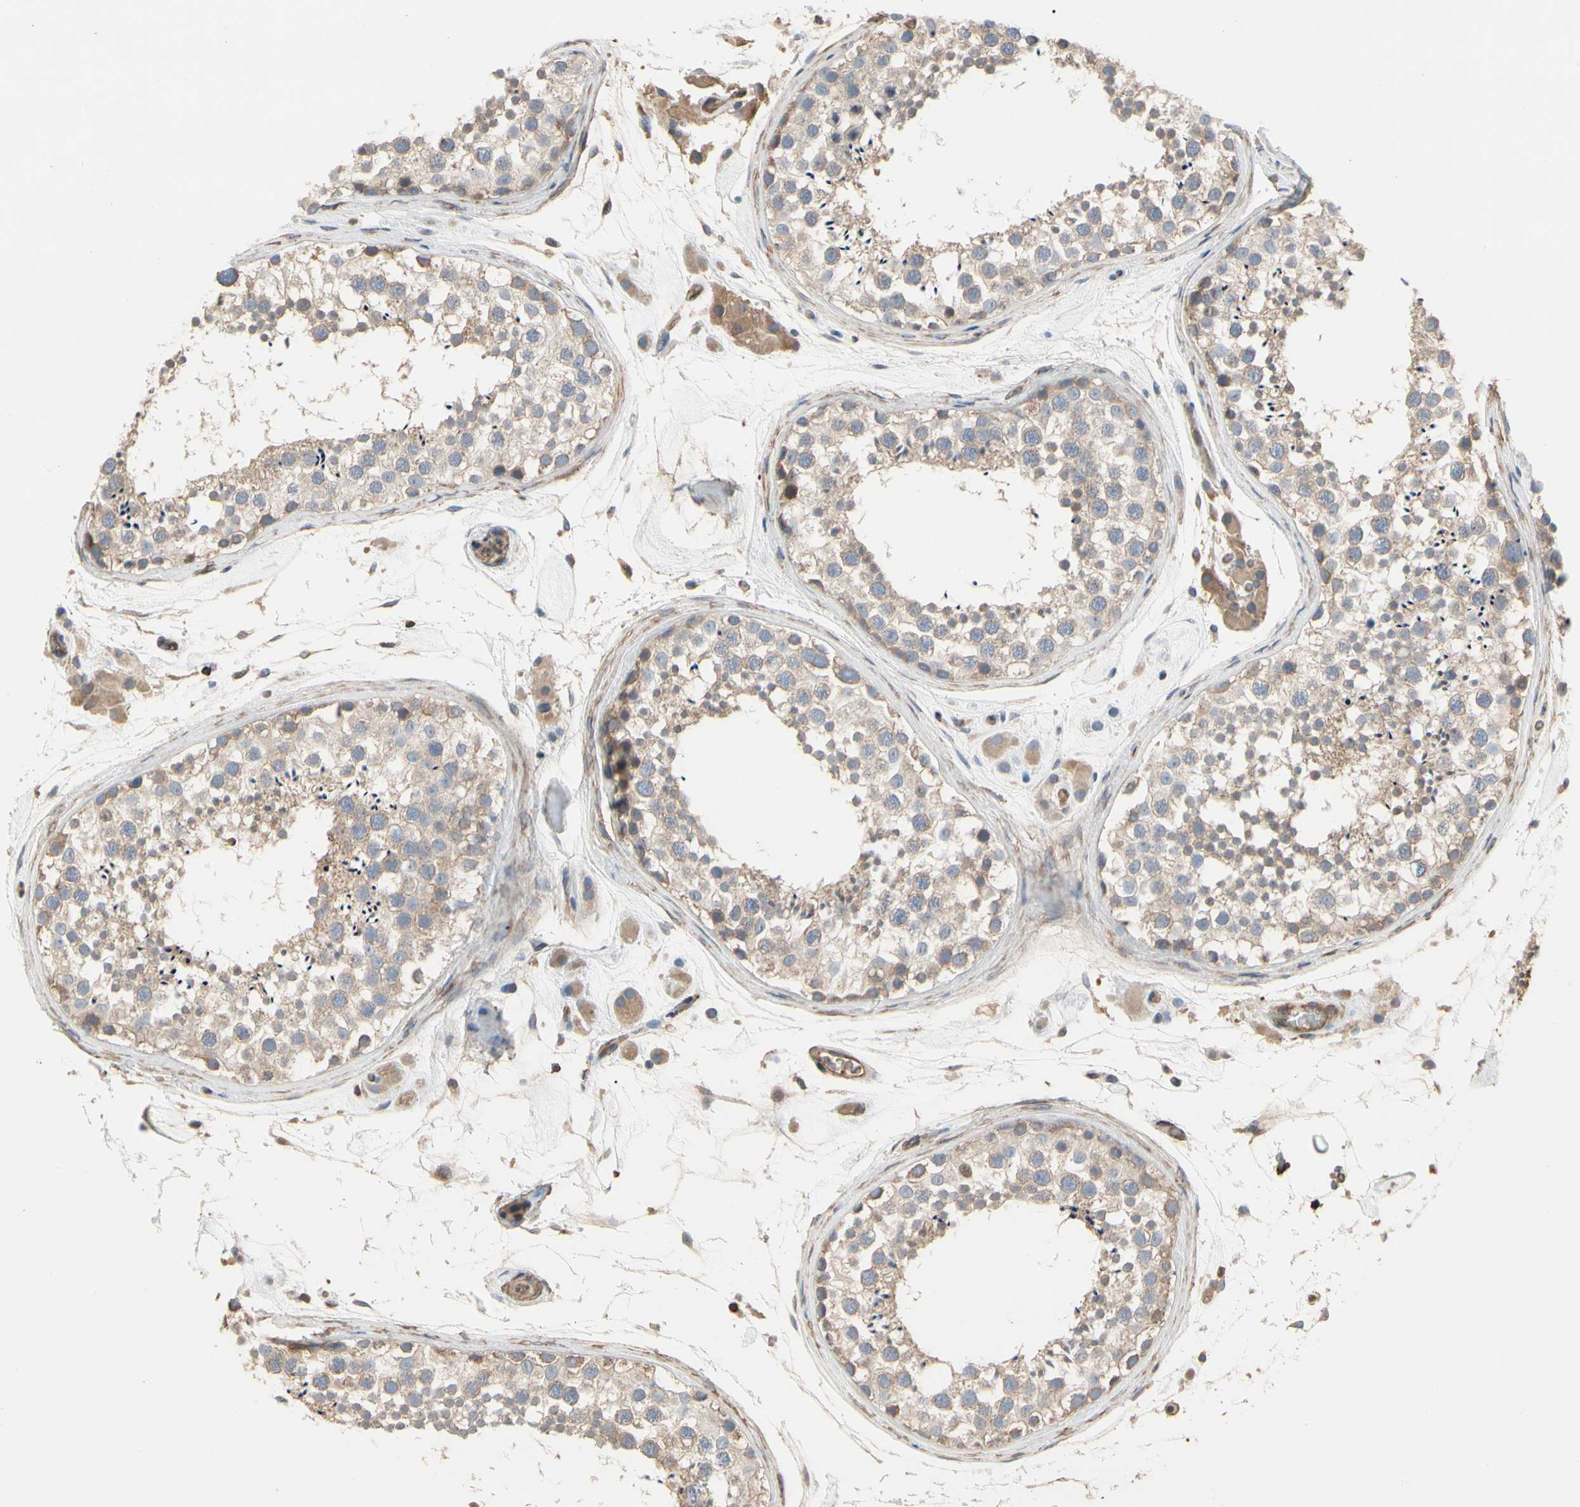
{"staining": {"intensity": "weak", "quantity": ">75%", "location": "cytoplasmic/membranous"}, "tissue": "testis", "cell_type": "Cells in seminiferous ducts", "image_type": "normal", "snomed": [{"axis": "morphology", "description": "Normal tissue, NOS"}, {"axis": "topography", "description": "Testis"}], "caption": "This histopathology image demonstrates immunohistochemistry staining of unremarkable testis, with low weak cytoplasmic/membranous staining in approximately >75% of cells in seminiferous ducts.", "gene": "PDZK1", "patient": {"sex": "male", "age": 46}}